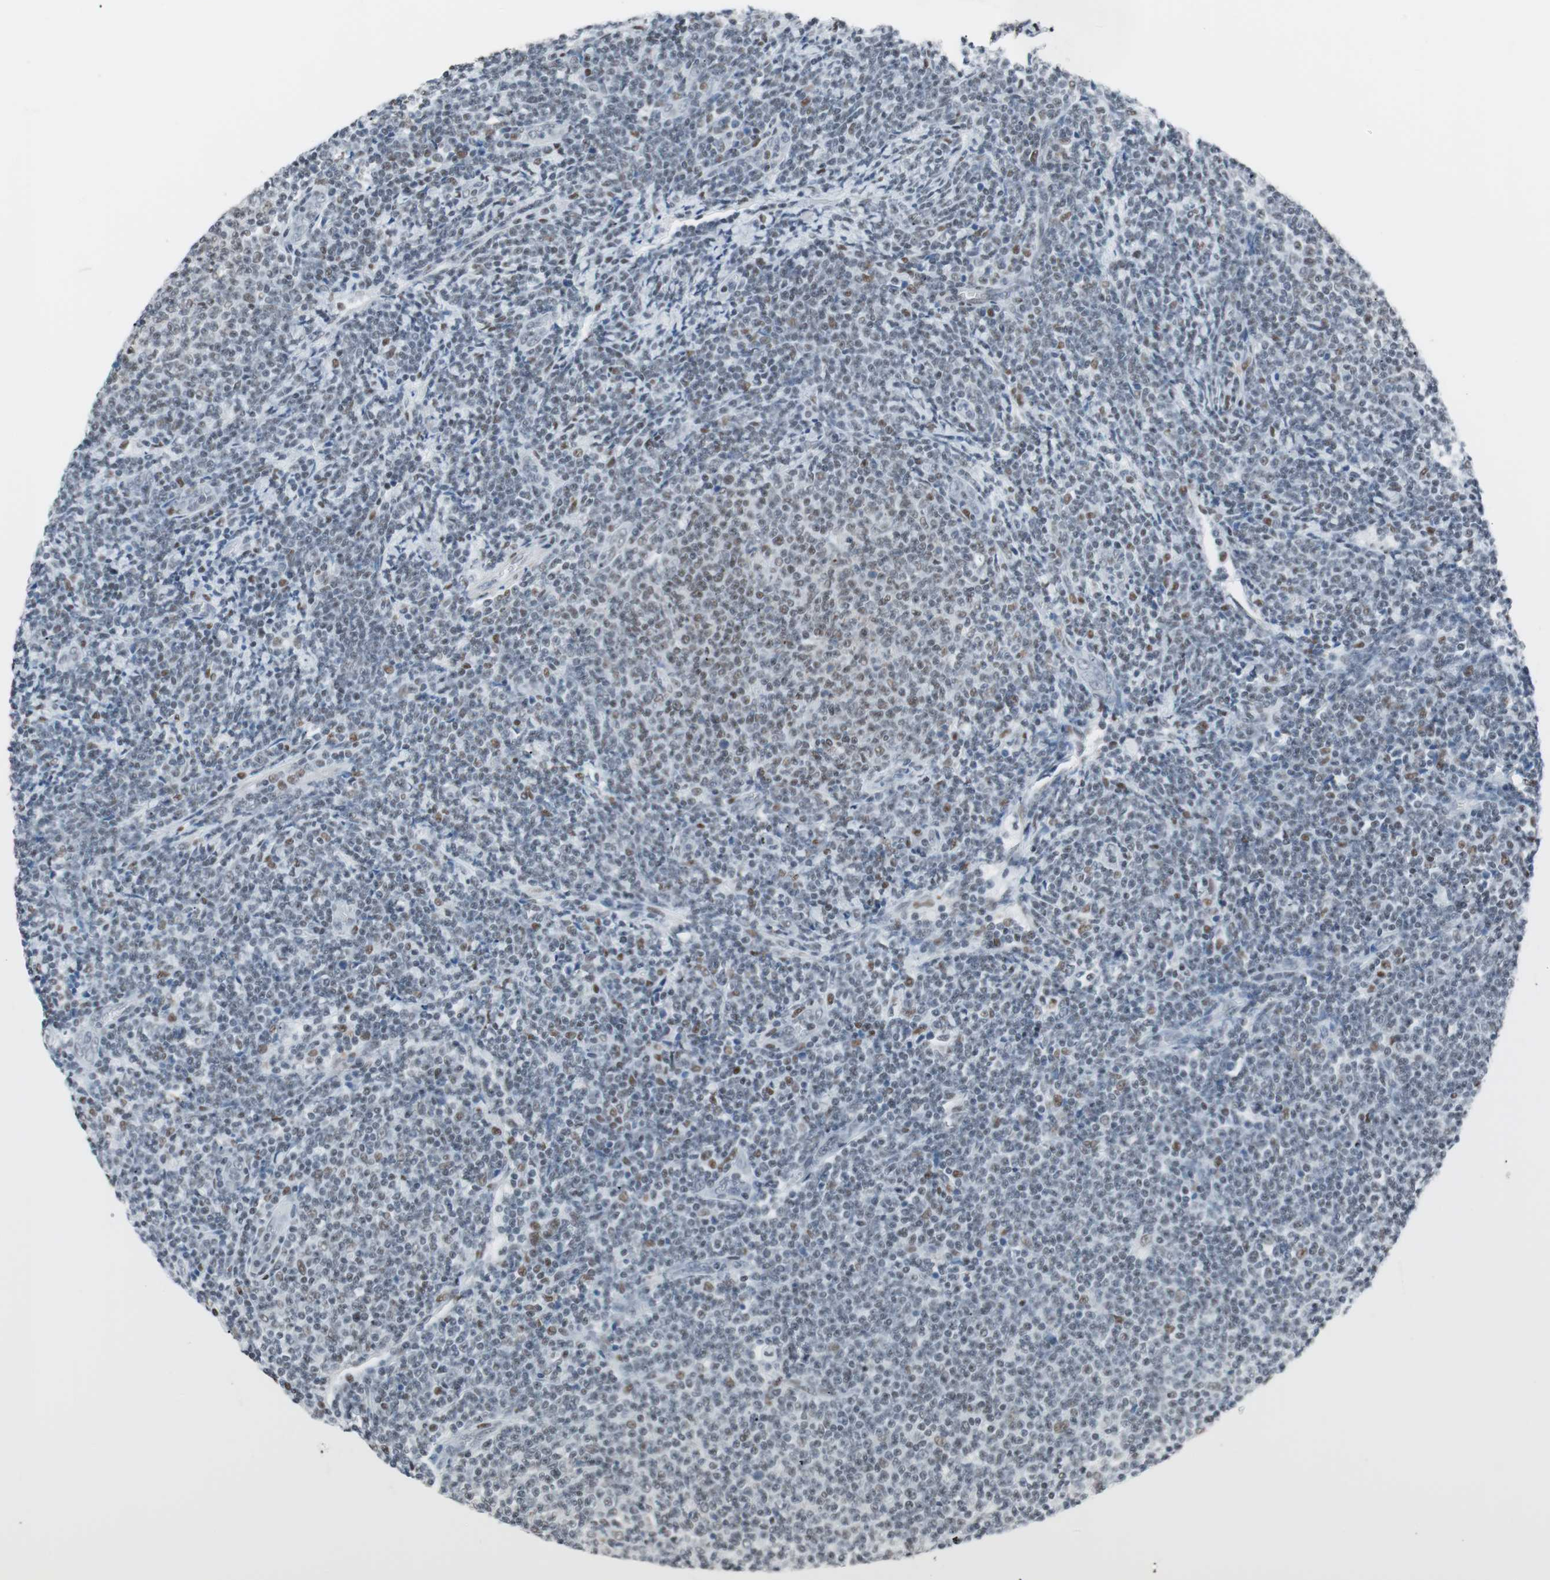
{"staining": {"intensity": "moderate", "quantity": "25%-75%", "location": "nuclear"}, "tissue": "lymphoma", "cell_type": "Tumor cells", "image_type": "cancer", "snomed": [{"axis": "morphology", "description": "Malignant lymphoma, non-Hodgkin's type, Low grade"}, {"axis": "topography", "description": "Lymph node"}], "caption": "Human lymphoma stained with a protein marker shows moderate staining in tumor cells.", "gene": "ARID1A", "patient": {"sex": "male", "age": 66}}